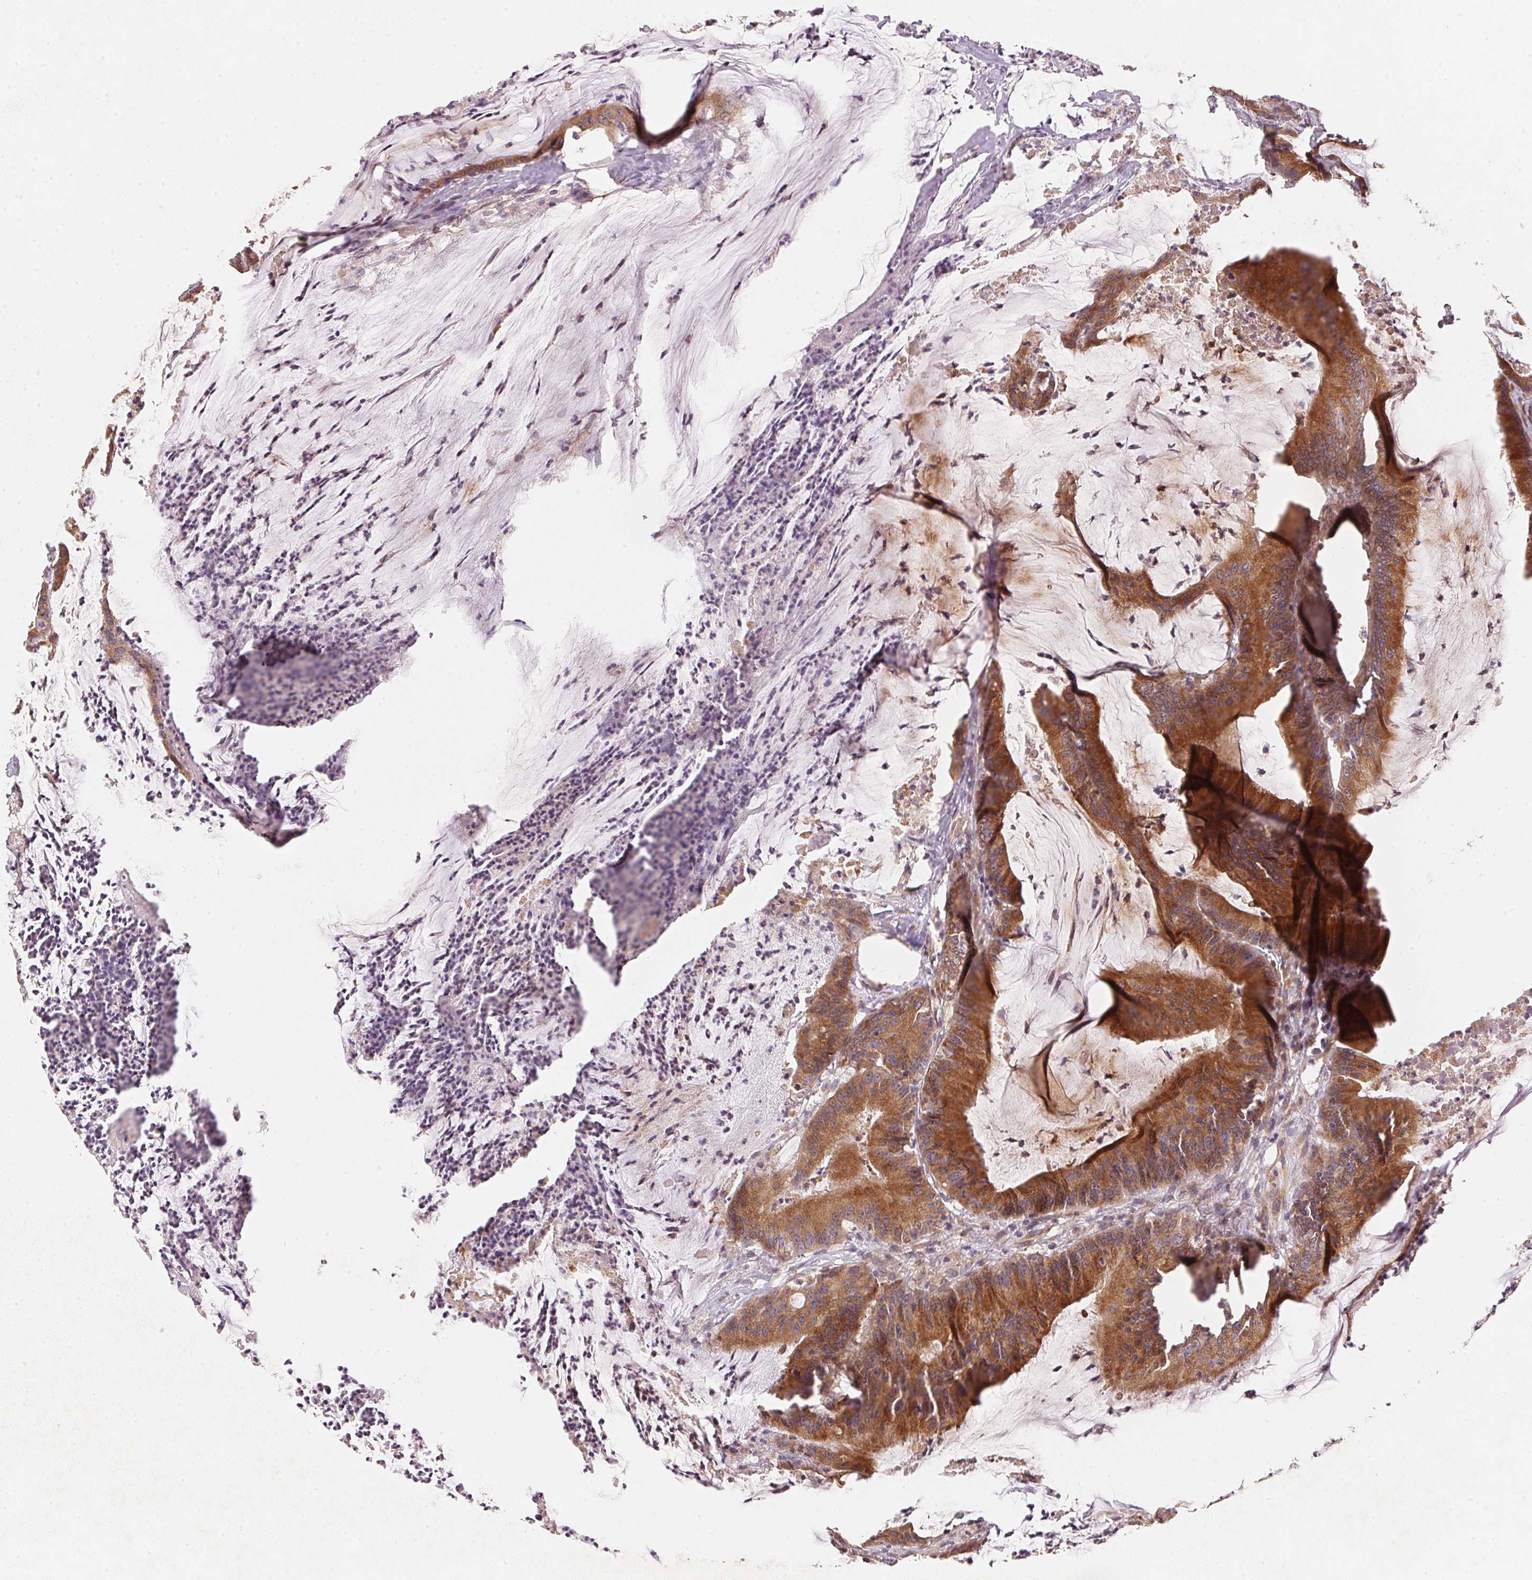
{"staining": {"intensity": "strong", "quantity": ">75%", "location": "cytoplasmic/membranous"}, "tissue": "colorectal cancer", "cell_type": "Tumor cells", "image_type": "cancer", "snomed": [{"axis": "morphology", "description": "Adenocarcinoma, NOS"}, {"axis": "topography", "description": "Colon"}], "caption": "Human colorectal cancer stained for a protein (brown) exhibits strong cytoplasmic/membranous positive staining in approximately >75% of tumor cells.", "gene": "EI24", "patient": {"sex": "female", "age": 78}}